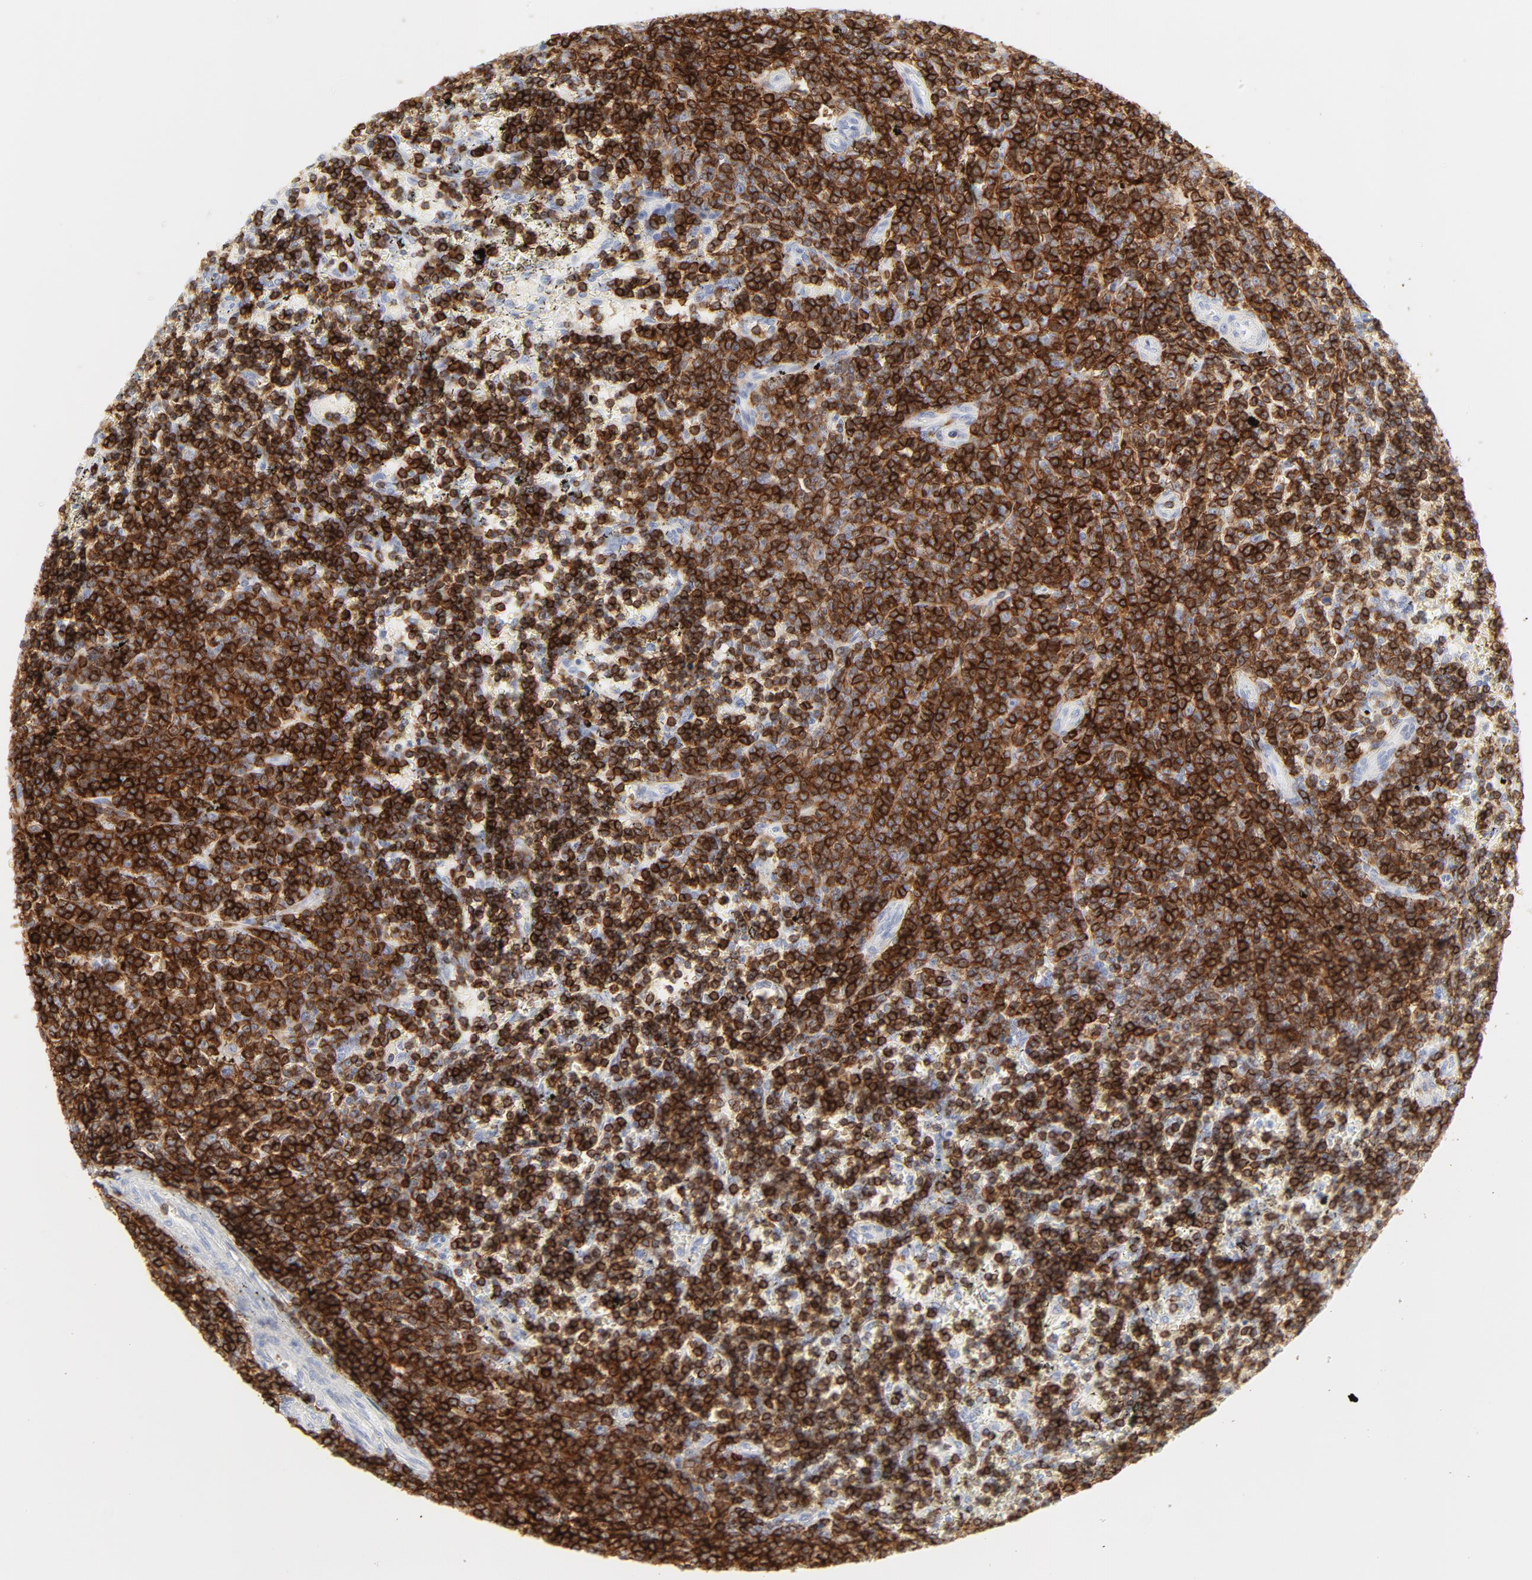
{"staining": {"intensity": "strong", "quantity": ">75%", "location": "cytoplasmic/membranous"}, "tissue": "lymphoma", "cell_type": "Tumor cells", "image_type": "cancer", "snomed": [{"axis": "morphology", "description": "Malignant lymphoma, non-Hodgkin's type, Low grade"}, {"axis": "topography", "description": "Spleen"}], "caption": "This is an image of immunohistochemistry staining of low-grade malignant lymphoma, non-Hodgkin's type, which shows strong expression in the cytoplasmic/membranous of tumor cells.", "gene": "CCR7", "patient": {"sex": "male", "age": 60}}